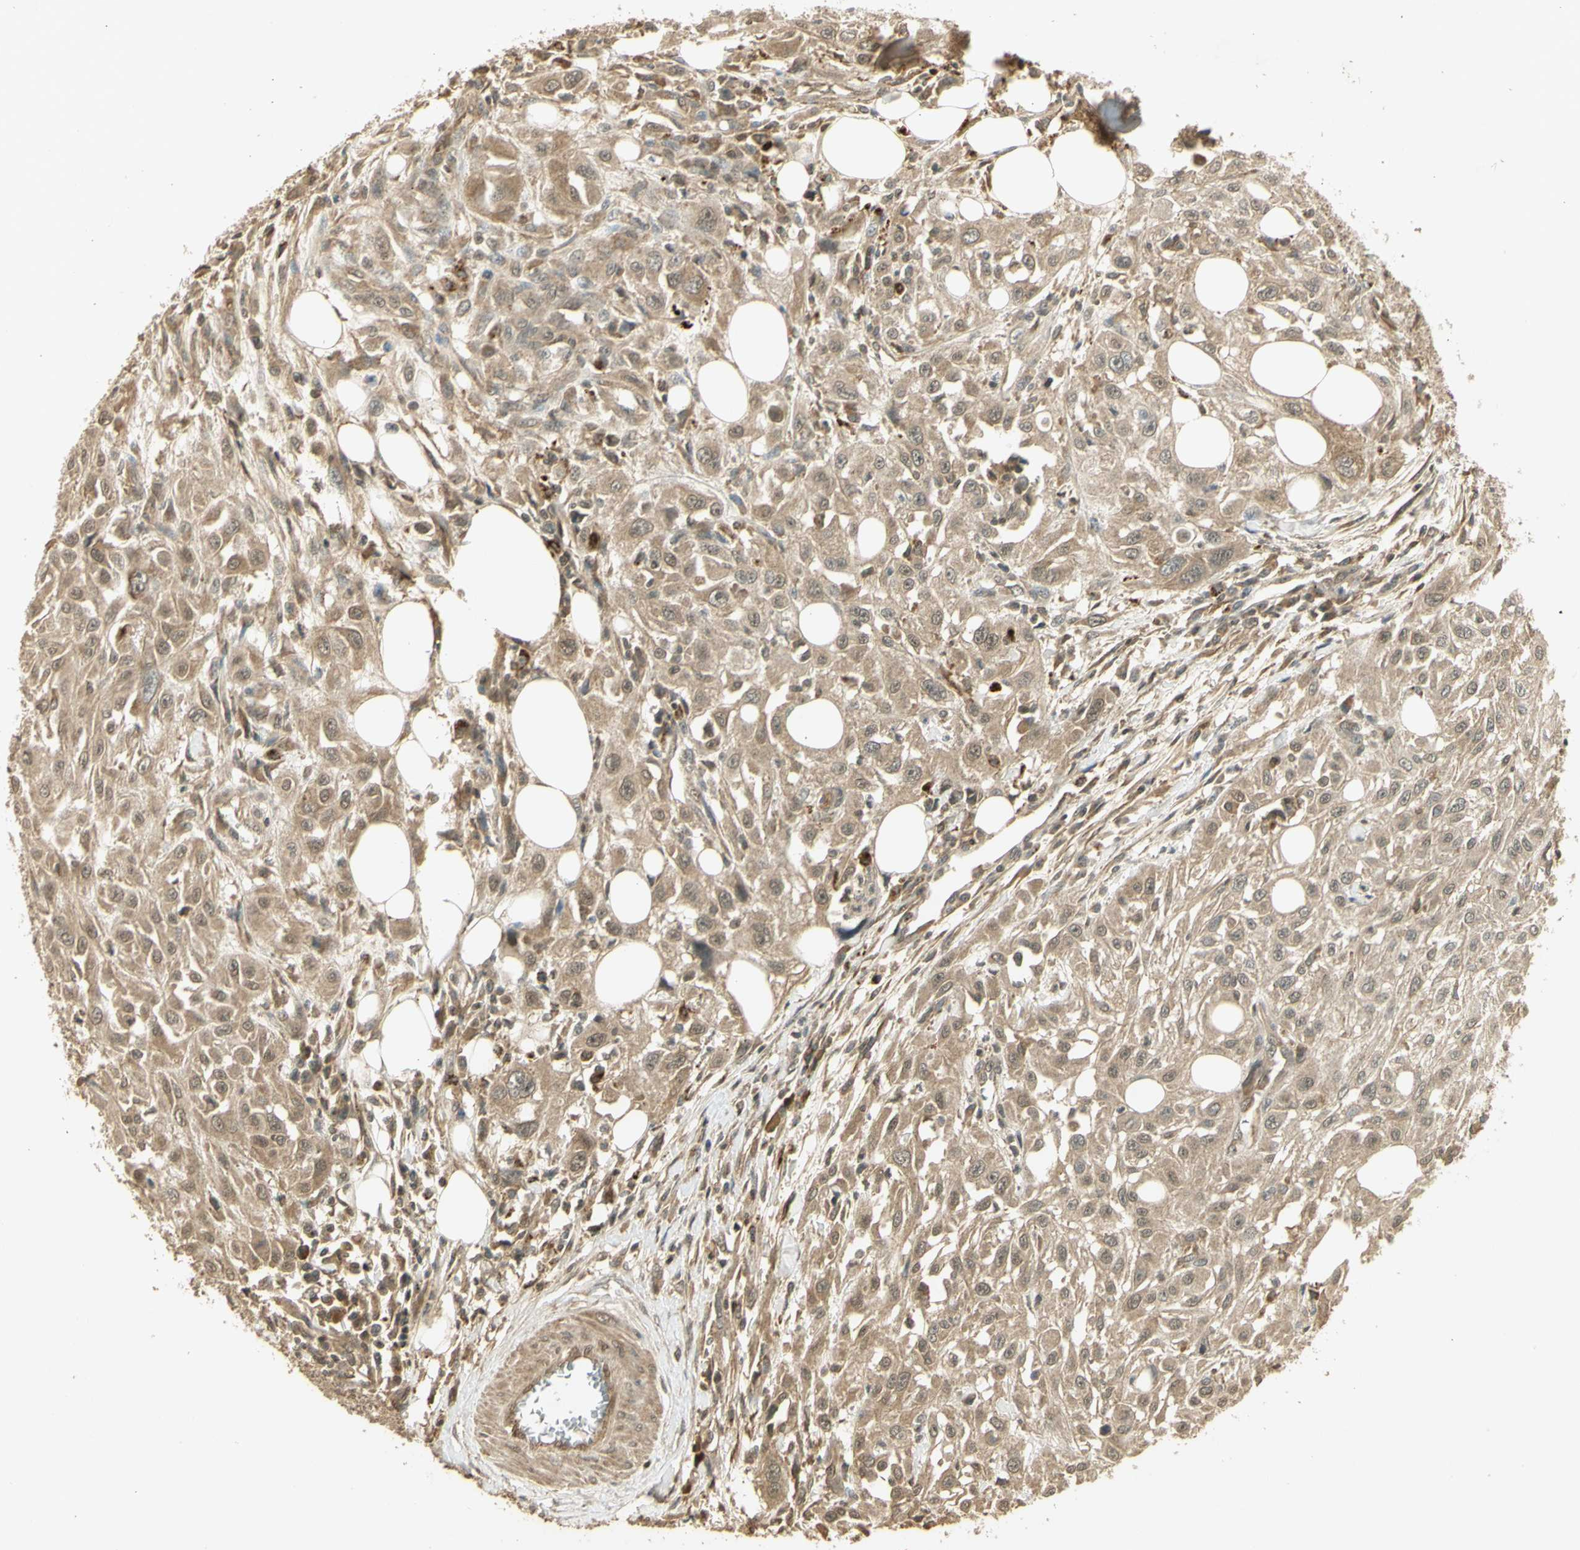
{"staining": {"intensity": "weak", "quantity": ">75%", "location": "cytoplasmic/membranous,nuclear"}, "tissue": "skin cancer", "cell_type": "Tumor cells", "image_type": "cancer", "snomed": [{"axis": "morphology", "description": "Squamous cell carcinoma, NOS"}, {"axis": "topography", "description": "Skin"}], "caption": "The micrograph exhibits immunohistochemical staining of skin squamous cell carcinoma. There is weak cytoplasmic/membranous and nuclear positivity is present in approximately >75% of tumor cells. (DAB IHC, brown staining for protein, blue staining for nuclei).", "gene": "GMEB2", "patient": {"sex": "male", "age": 75}}